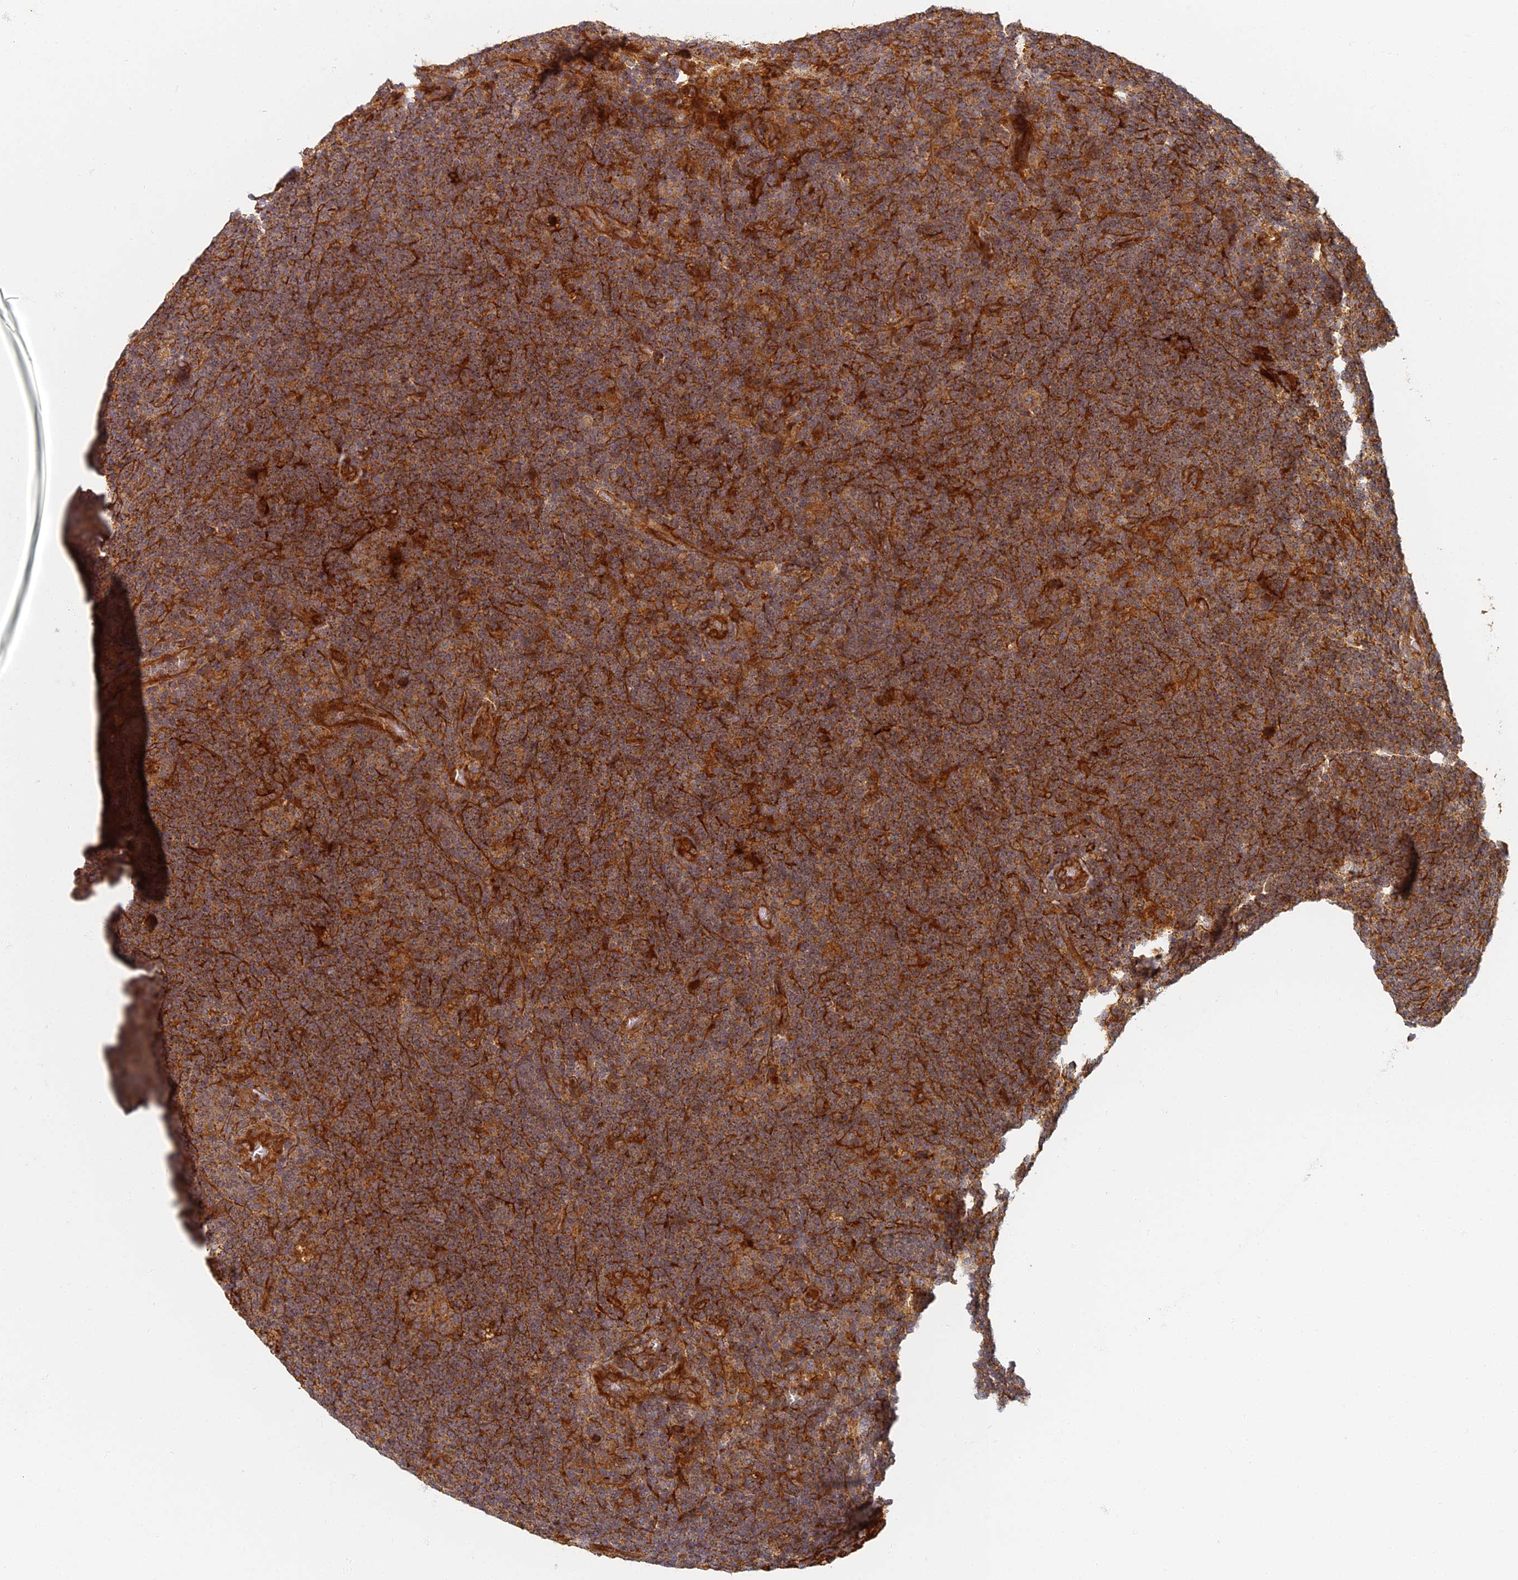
{"staining": {"intensity": "strong", "quantity": ">75%", "location": "cytoplasmic/membranous"}, "tissue": "lymphoma", "cell_type": "Tumor cells", "image_type": "cancer", "snomed": [{"axis": "morphology", "description": "Hodgkin's disease, NOS"}, {"axis": "topography", "description": "Lymph node"}], "caption": "Tumor cells reveal strong cytoplasmic/membranous expression in approximately >75% of cells in lymphoma.", "gene": "INO80D", "patient": {"sex": "female", "age": 57}}